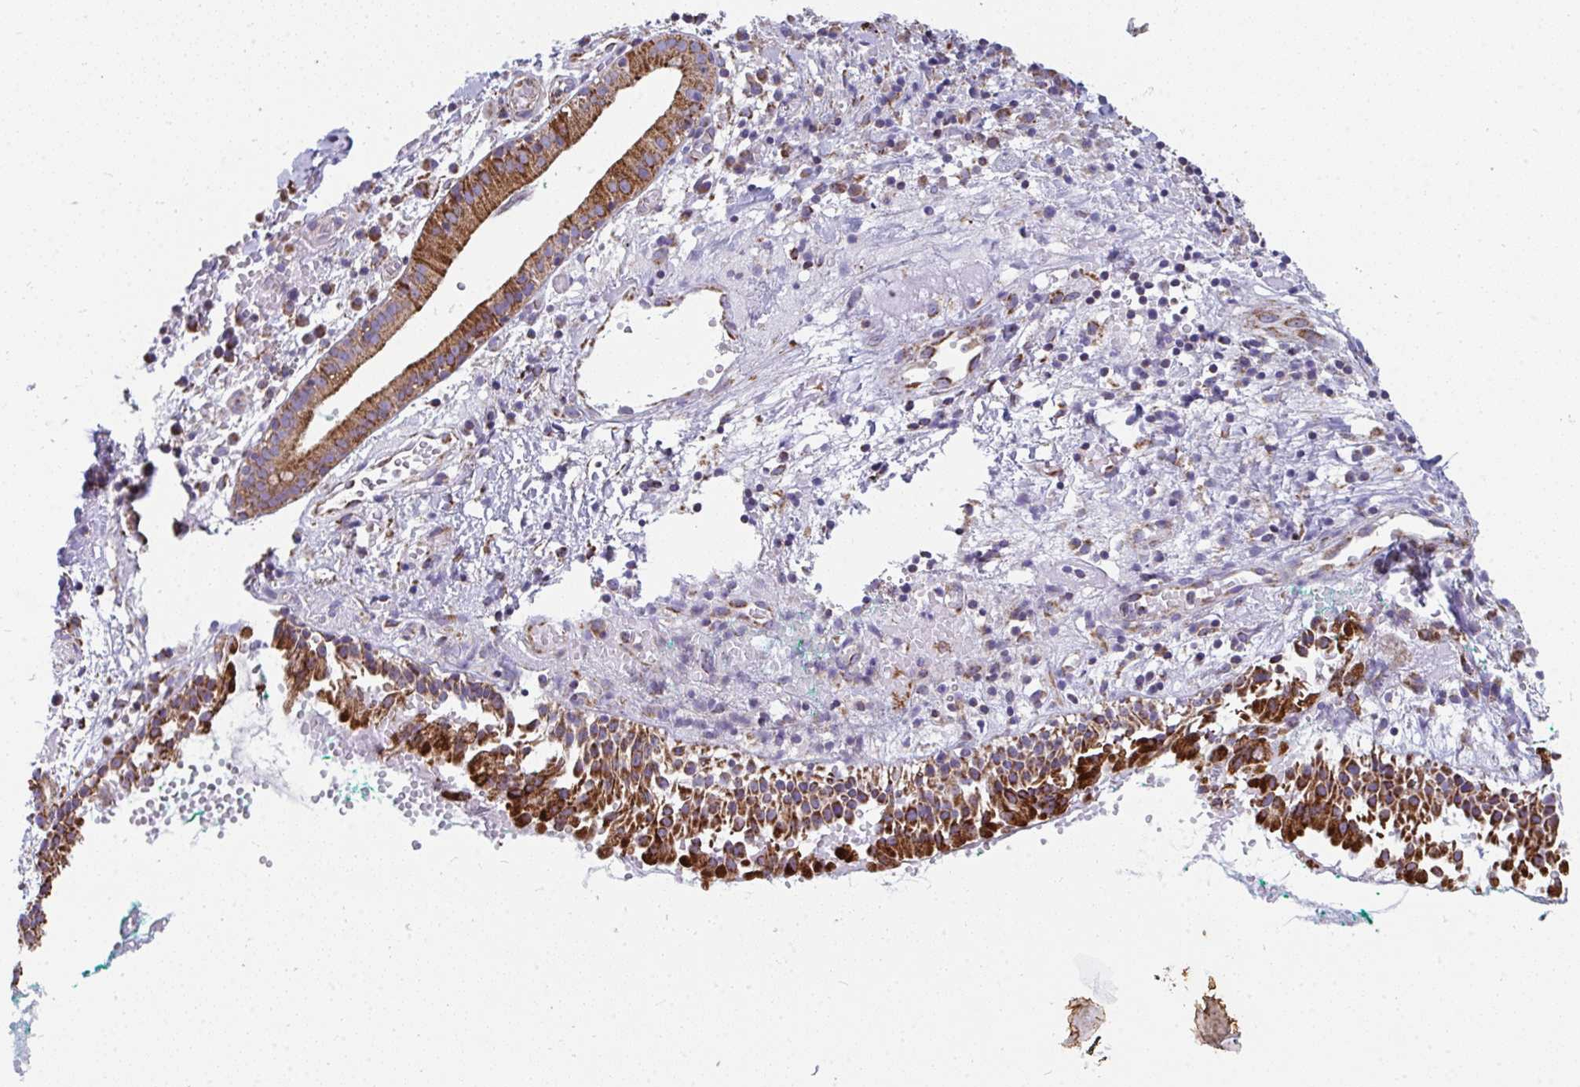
{"staining": {"intensity": "strong", "quantity": ">75%", "location": "cytoplasmic/membranous"}, "tissue": "nasopharynx", "cell_type": "Respiratory epithelial cells", "image_type": "normal", "snomed": [{"axis": "morphology", "description": "Normal tissue, NOS"}, {"axis": "morphology", "description": "Basal cell carcinoma"}, {"axis": "topography", "description": "Cartilage tissue"}, {"axis": "topography", "description": "Nasopharynx"}, {"axis": "topography", "description": "Oral tissue"}], "caption": "Immunohistochemical staining of benign human nasopharynx displays >75% levels of strong cytoplasmic/membranous protein expression in about >75% of respiratory epithelial cells. (brown staining indicates protein expression, while blue staining denotes nuclei).", "gene": "FAHD1", "patient": {"sex": "female", "age": 77}}